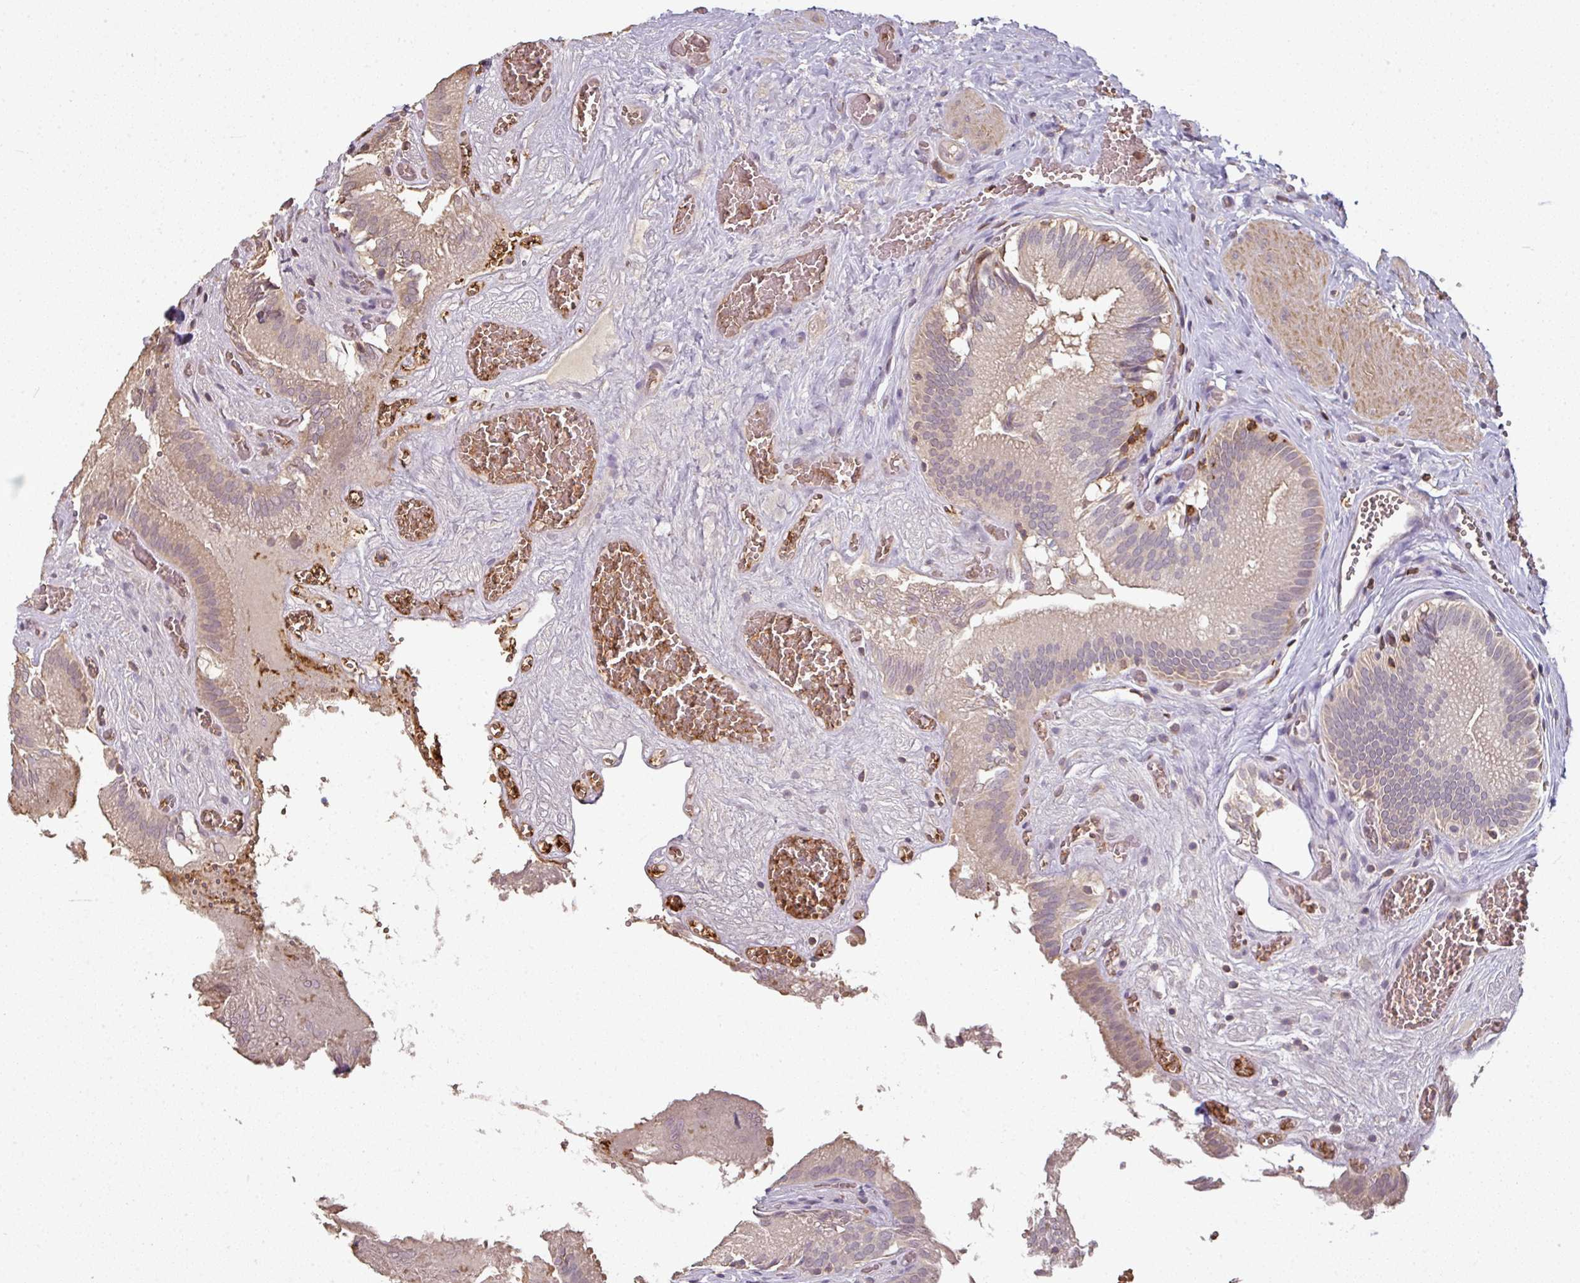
{"staining": {"intensity": "moderate", "quantity": "25%-75%", "location": "cytoplasmic/membranous"}, "tissue": "gallbladder", "cell_type": "Glandular cells", "image_type": "normal", "snomed": [{"axis": "morphology", "description": "Normal tissue, NOS"}, {"axis": "topography", "description": "Gallbladder"}, {"axis": "topography", "description": "Peripheral nerve tissue"}], "caption": "Immunohistochemistry (IHC) histopathology image of benign gallbladder: human gallbladder stained using immunohistochemistry shows medium levels of moderate protein expression localized specifically in the cytoplasmic/membranous of glandular cells, appearing as a cytoplasmic/membranous brown color.", "gene": "OLFML2B", "patient": {"sex": "male", "age": 17}}